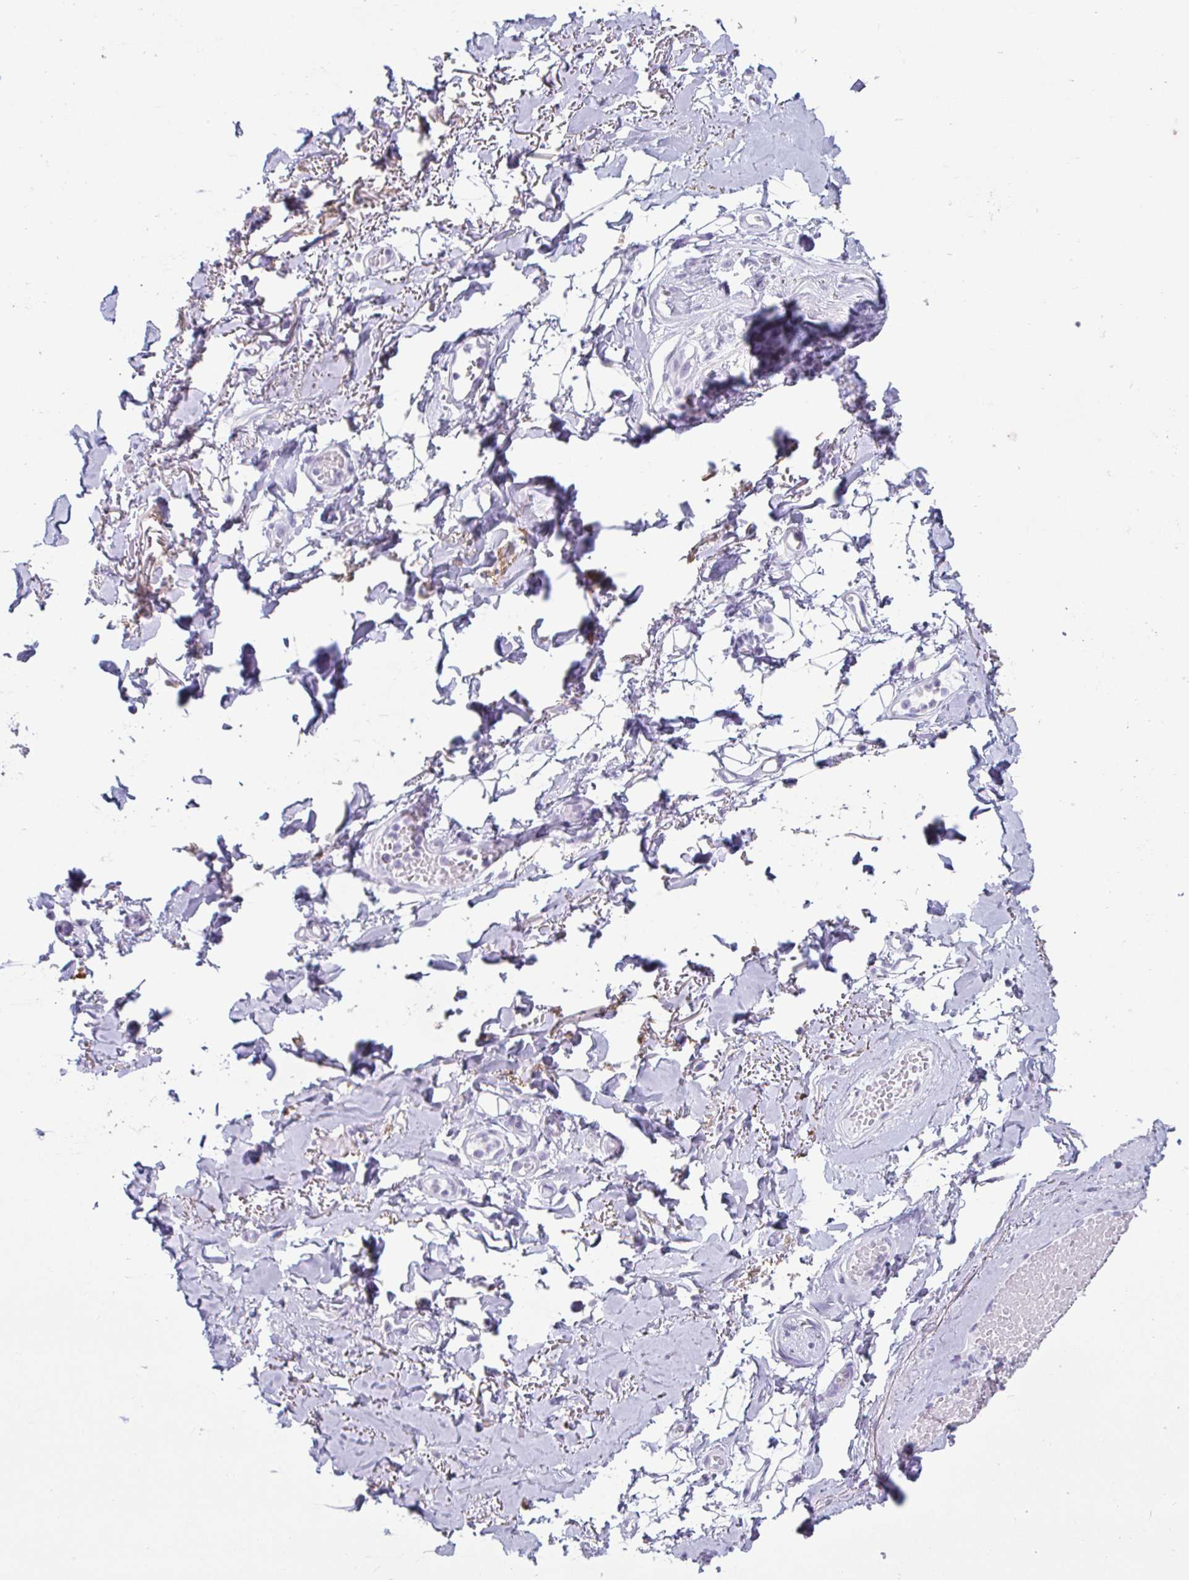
{"staining": {"intensity": "negative", "quantity": "none", "location": "none"}, "tissue": "adipose tissue", "cell_type": "Adipocytes", "image_type": "normal", "snomed": [{"axis": "morphology", "description": "Normal tissue, NOS"}, {"axis": "topography", "description": "Anal"}, {"axis": "topography", "description": "Peripheral nerve tissue"}], "caption": "A high-resolution image shows immunohistochemistry (IHC) staining of benign adipose tissue, which demonstrates no significant expression in adipocytes.", "gene": "CREG2", "patient": {"sex": "male", "age": 78}}